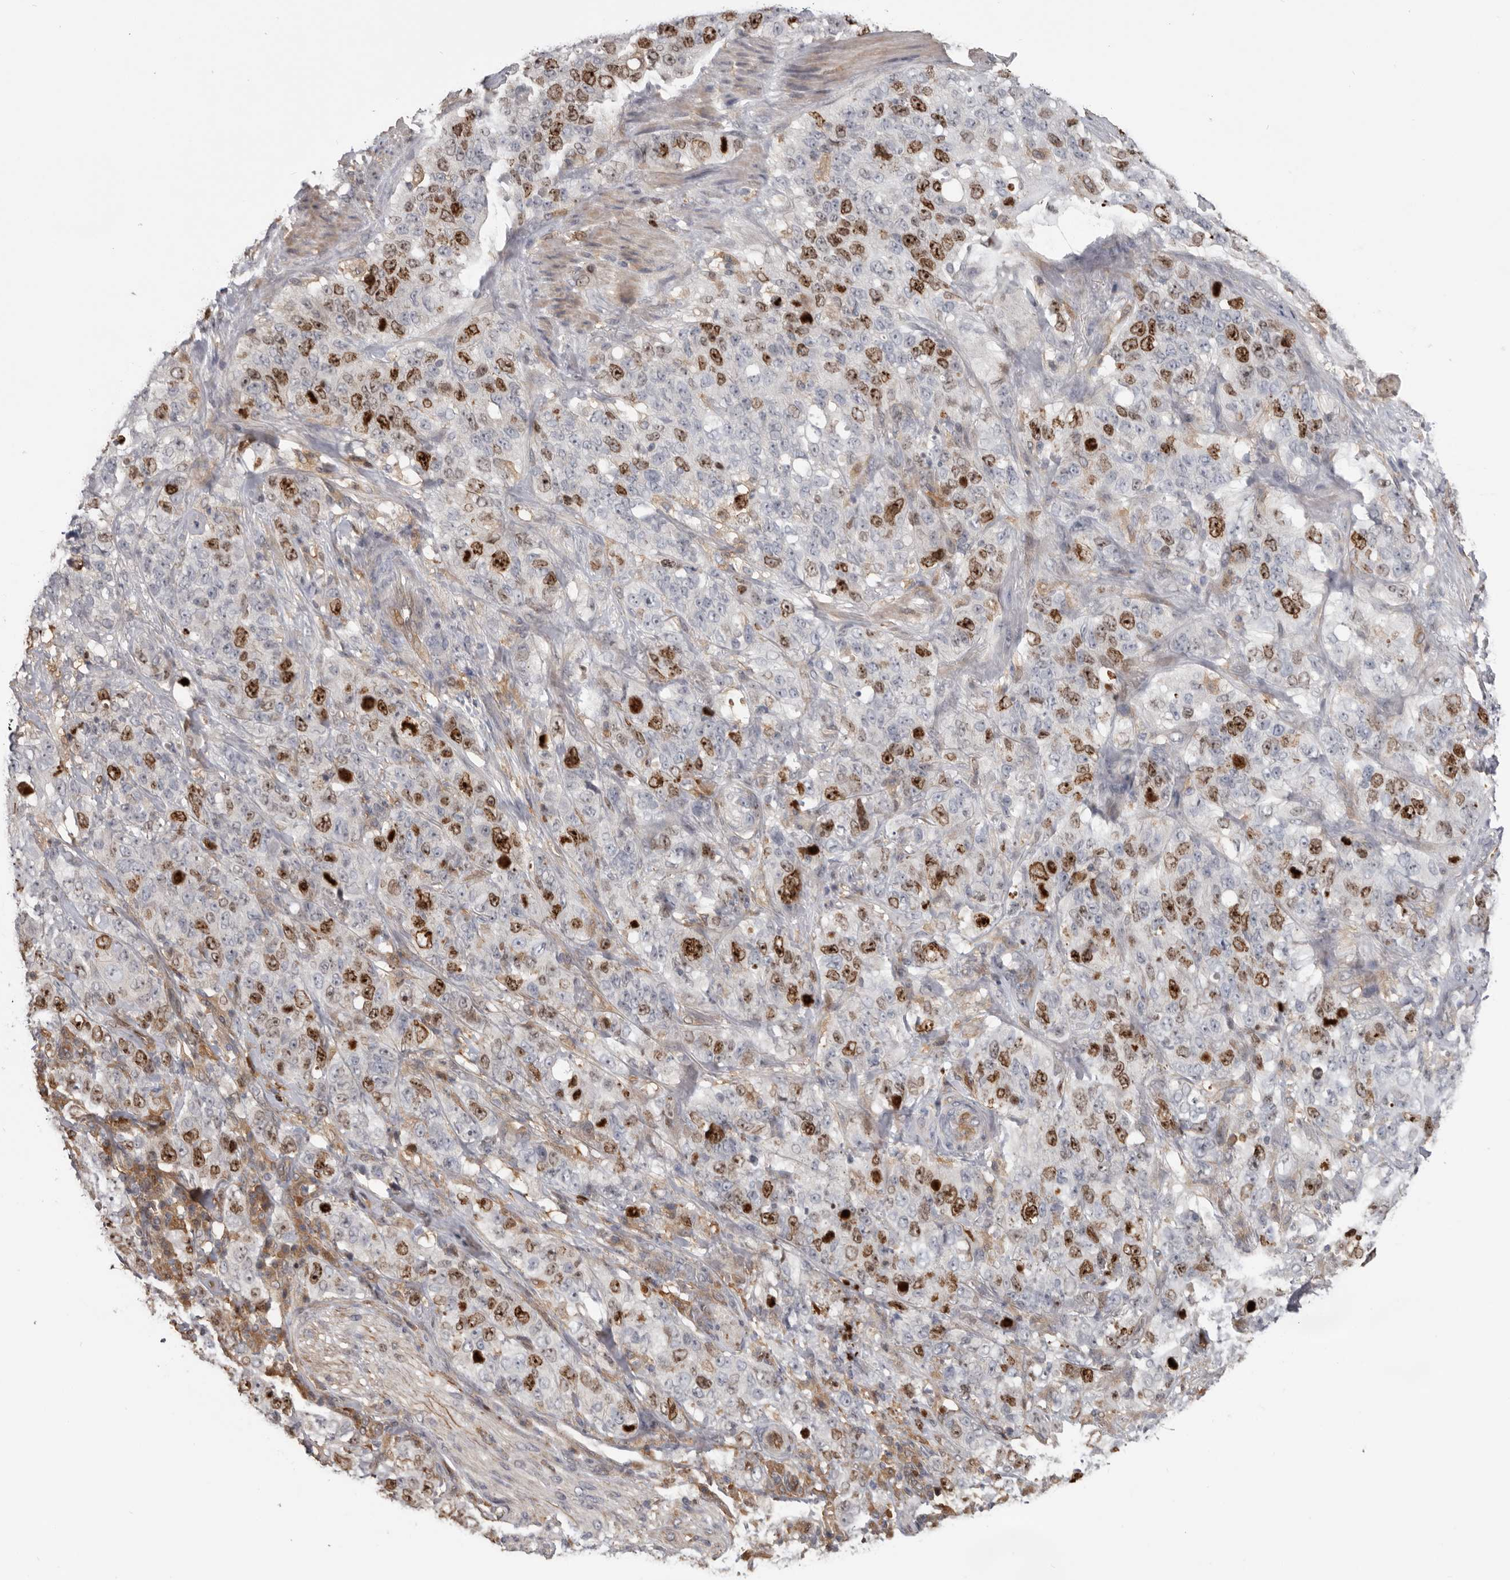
{"staining": {"intensity": "strong", "quantity": "25%-75%", "location": "nuclear"}, "tissue": "stomach cancer", "cell_type": "Tumor cells", "image_type": "cancer", "snomed": [{"axis": "morphology", "description": "Adenocarcinoma, NOS"}, {"axis": "topography", "description": "Stomach"}], "caption": "Stomach adenocarcinoma stained for a protein (brown) reveals strong nuclear positive expression in about 25%-75% of tumor cells.", "gene": "CDCA8", "patient": {"sex": "male", "age": 48}}